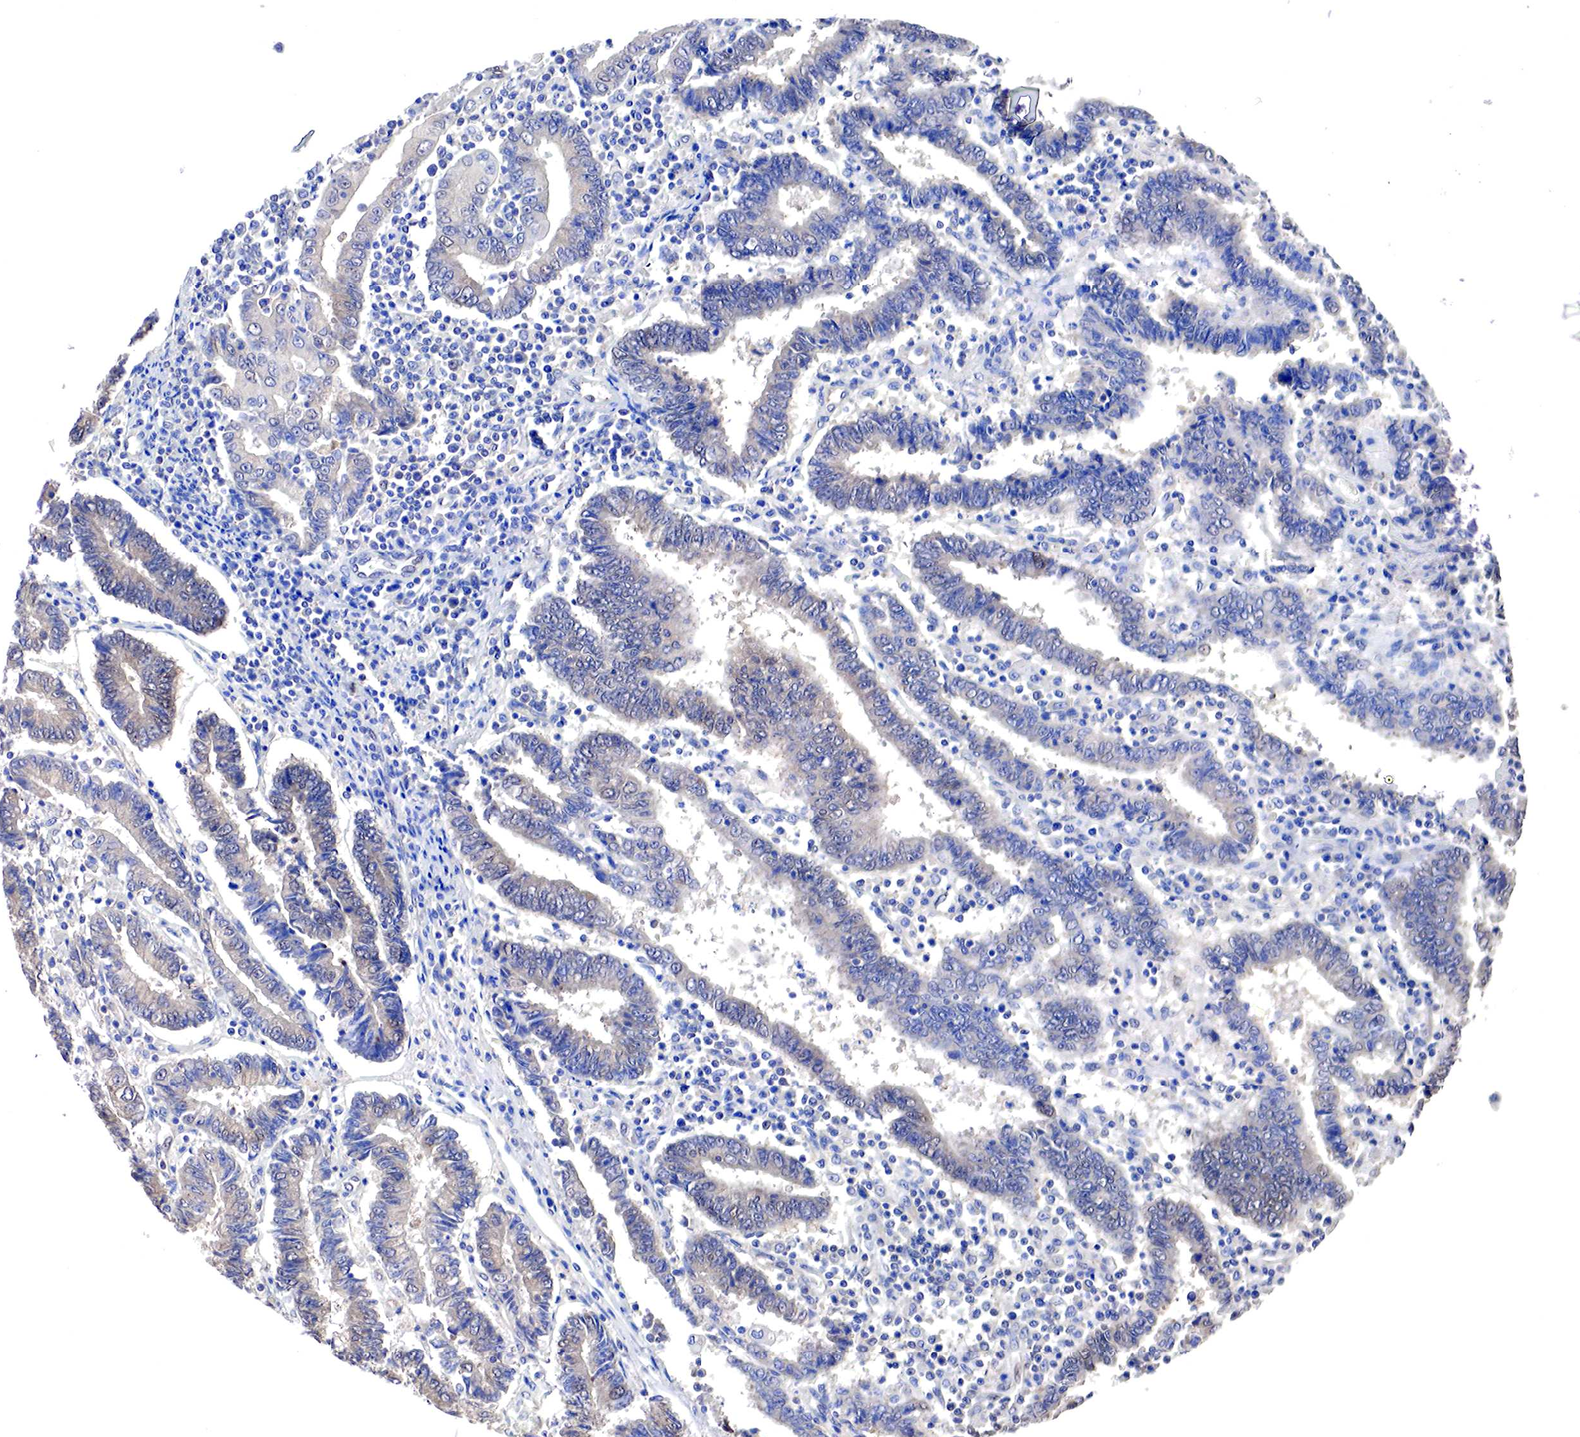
{"staining": {"intensity": "weak", "quantity": "<25%", "location": "cytoplasmic/membranous,nuclear"}, "tissue": "endometrial cancer", "cell_type": "Tumor cells", "image_type": "cancer", "snomed": [{"axis": "morphology", "description": "Adenocarcinoma, NOS"}, {"axis": "topography", "description": "Endometrium"}], "caption": "This is an immunohistochemistry image of endometrial cancer. There is no positivity in tumor cells.", "gene": "PABIR2", "patient": {"sex": "female", "age": 75}}